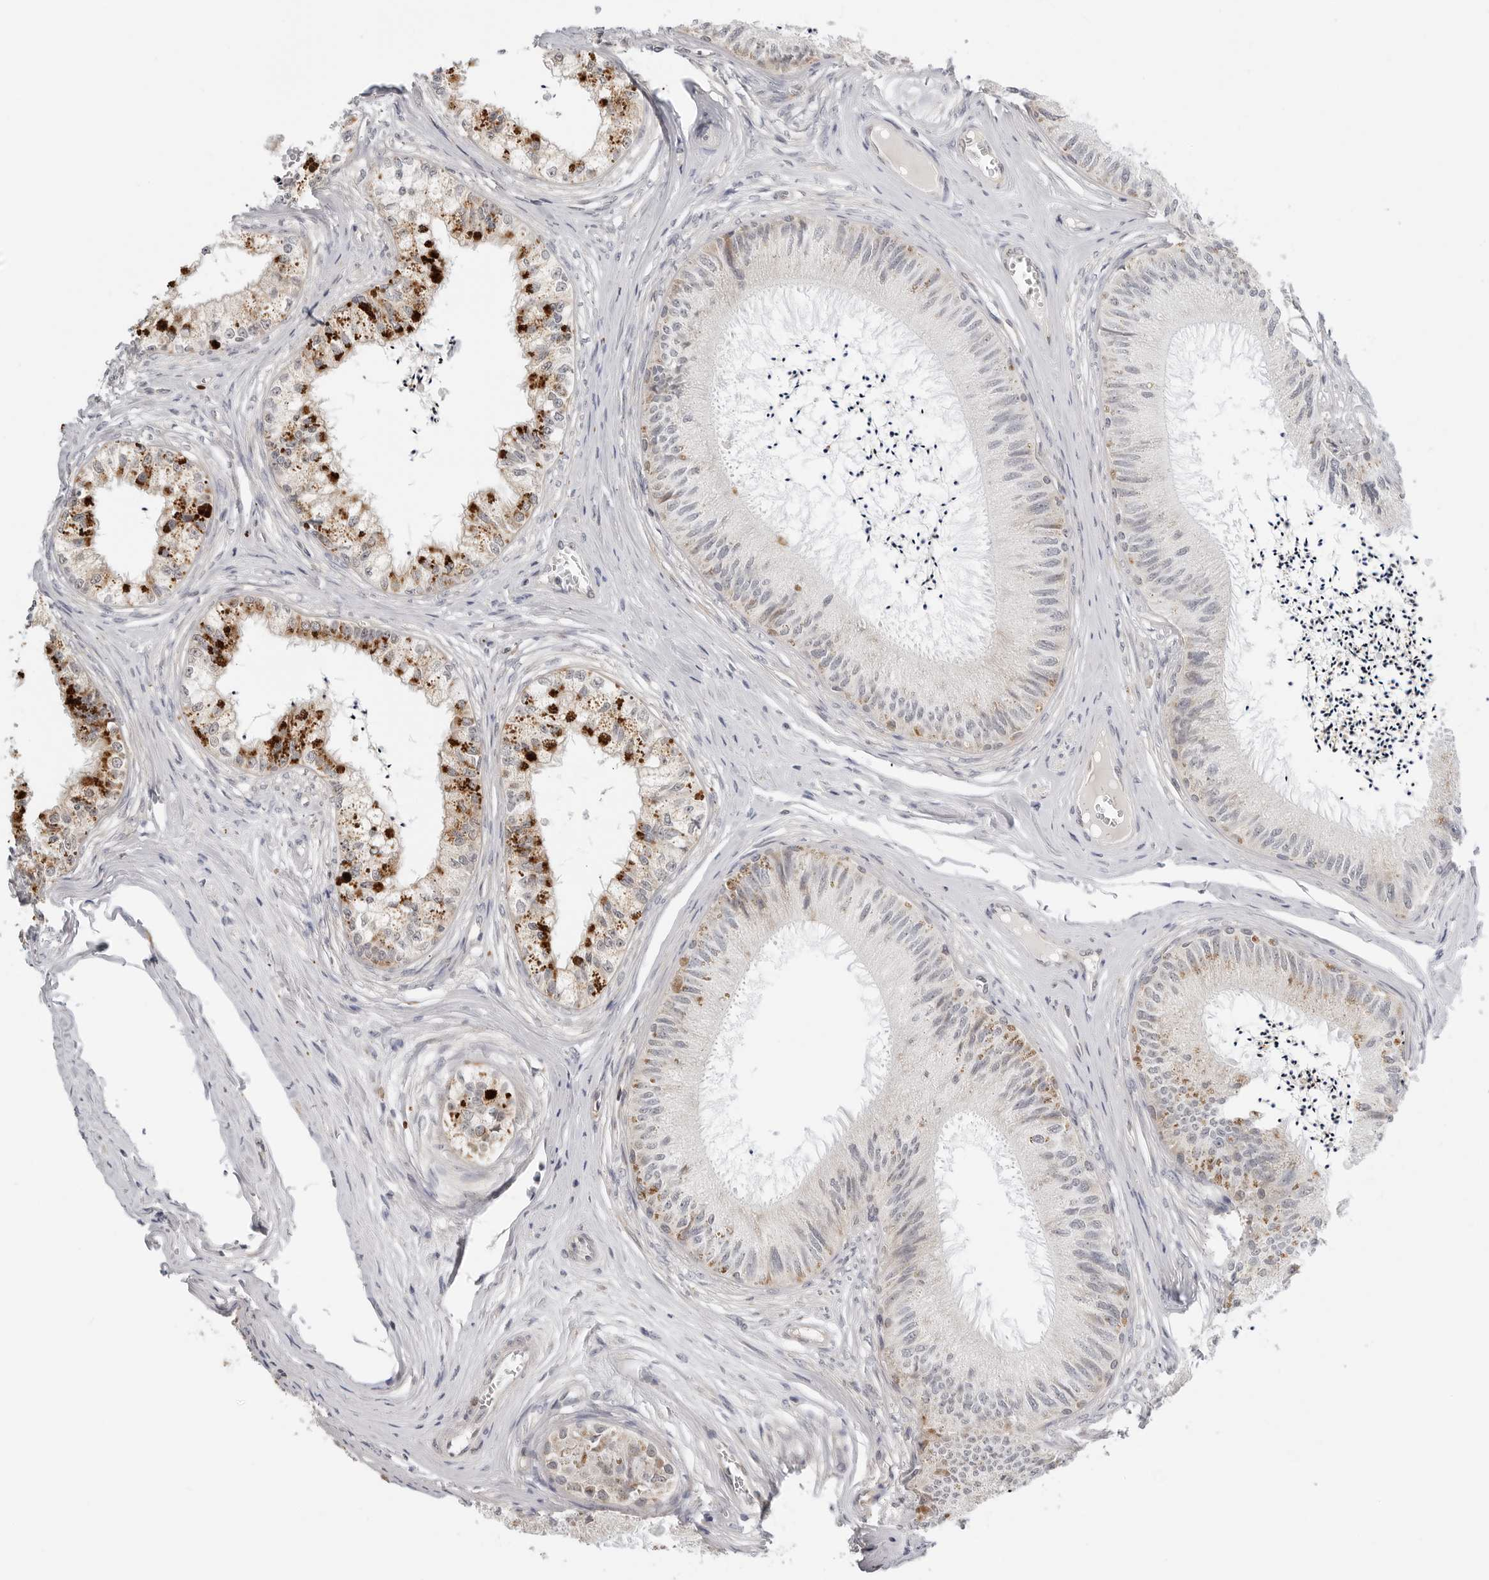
{"staining": {"intensity": "strong", "quantity": "25%-75%", "location": "cytoplasmic/membranous"}, "tissue": "epididymis", "cell_type": "Glandular cells", "image_type": "normal", "snomed": [{"axis": "morphology", "description": "Normal tissue, NOS"}, {"axis": "topography", "description": "Epididymis"}], "caption": "High-magnification brightfield microscopy of benign epididymis stained with DAB (3,3'-diaminobenzidine) (brown) and counterstained with hematoxylin (blue). glandular cells exhibit strong cytoplasmic/membranous positivity is appreciated in approximately25%-75% of cells. The protein of interest is shown in brown color, while the nuclei are stained blue.", "gene": "PEX2", "patient": {"sex": "male", "age": 79}}